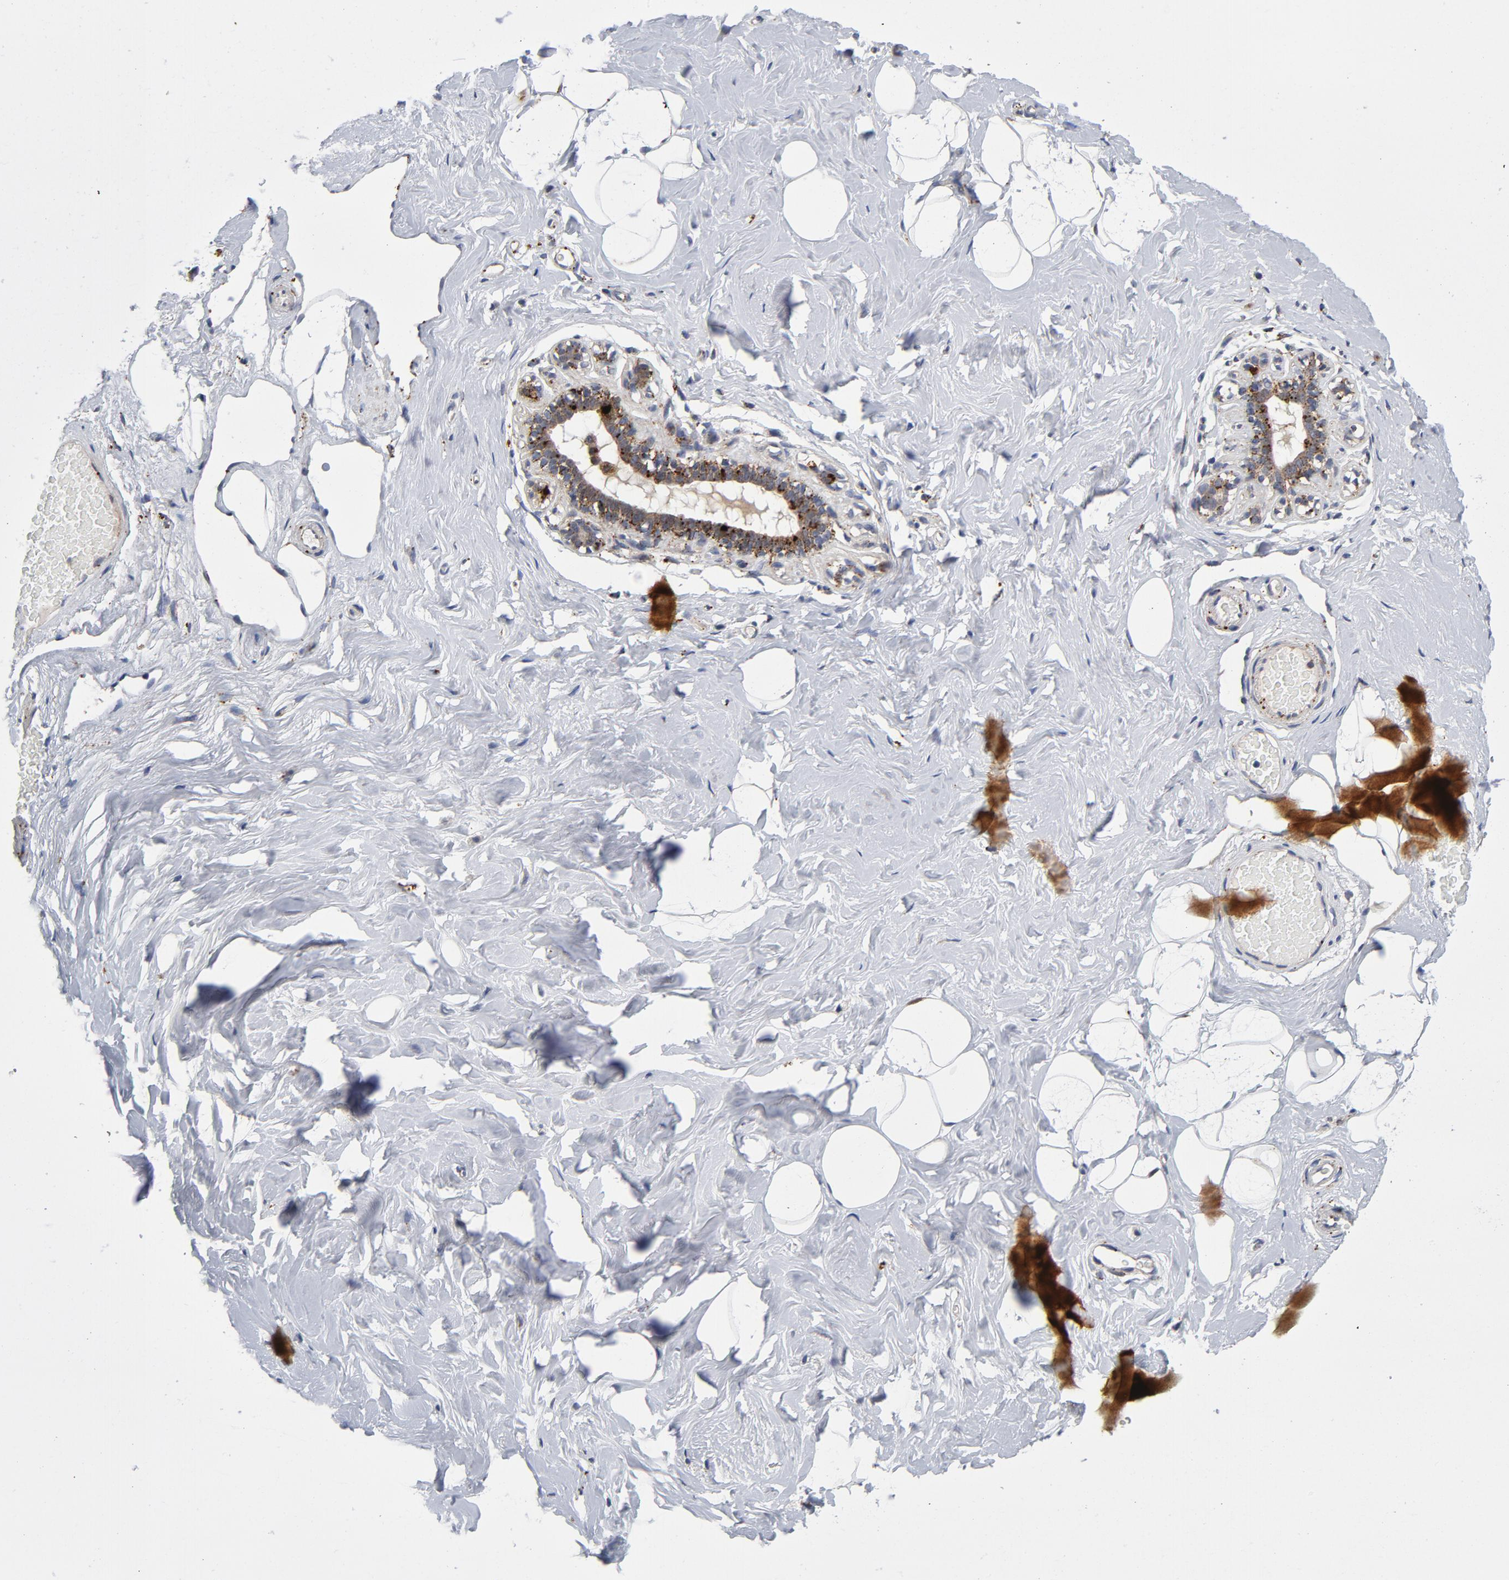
{"staining": {"intensity": "moderate", "quantity": "25%-75%", "location": "cytoplasmic/membranous"}, "tissue": "breast", "cell_type": "Adipocytes", "image_type": "normal", "snomed": [{"axis": "morphology", "description": "Normal tissue, NOS"}, {"axis": "topography", "description": "Breast"}, {"axis": "topography", "description": "Soft tissue"}], "caption": "IHC image of normal human breast stained for a protein (brown), which demonstrates medium levels of moderate cytoplasmic/membranous positivity in approximately 25%-75% of adipocytes.", "gene": "AKT2", "patient": {"sex": "female", "age": 75}}